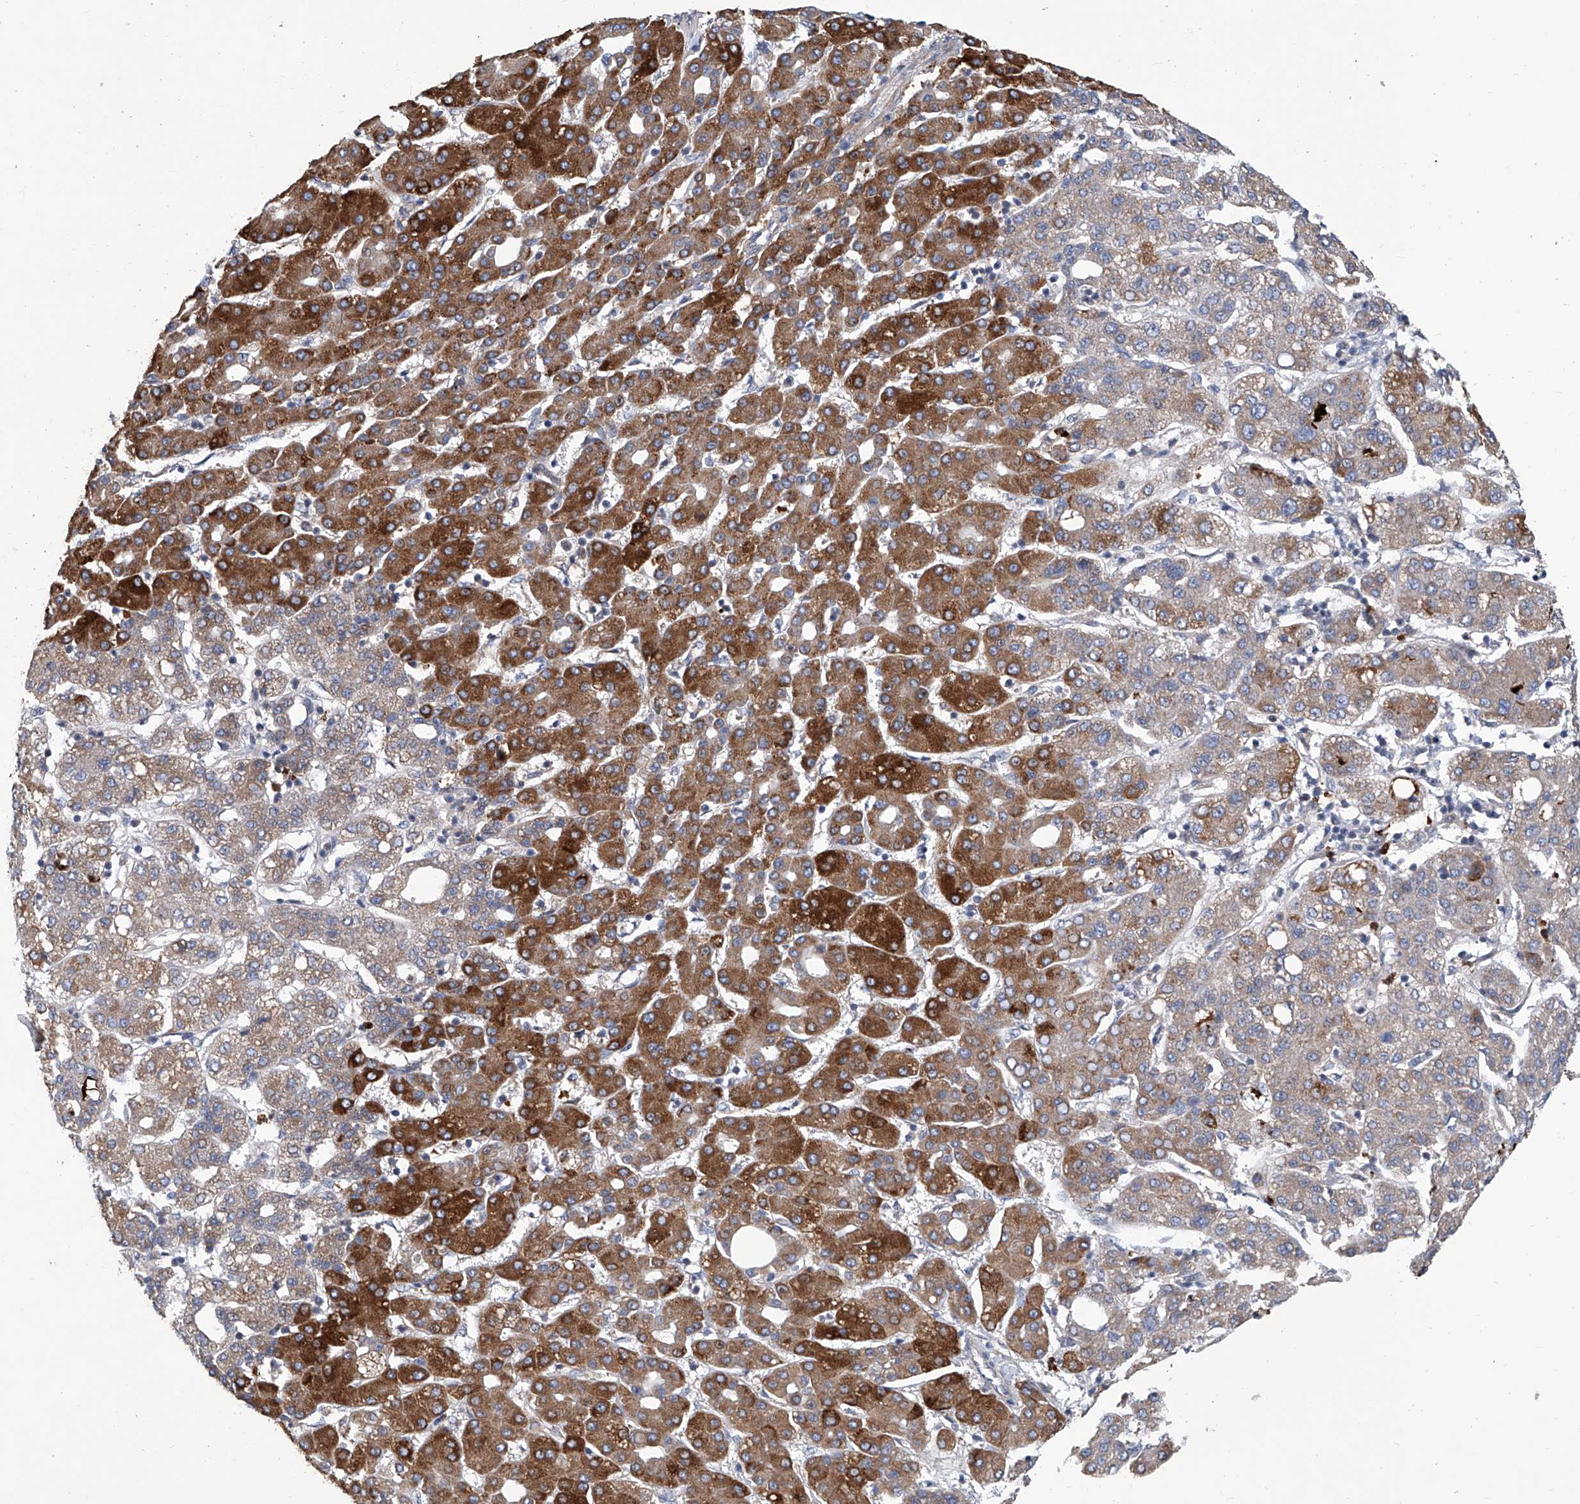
{"staining": {"intensity": "strong", "quantity": ">75%", "location": "cytoplasmic/membranous"}, "tissue": "liver cancer", "cell_type": "Tumor cells", "image_type": "cancer", "snomed": [{"axis": "morphology", "description": "Carcinoma, Hepatocellular, NOS"}, {"axis": "topography", "description": "Liver"}], "caption": "There is high levels of strong cytoplasmic/membranous expression in tumor cells of liver cancer, as demonstrated by immunohistochemical staining (brown color).", "gene": "EIF2D", "patient": {"sex": "male", "age": 65}}